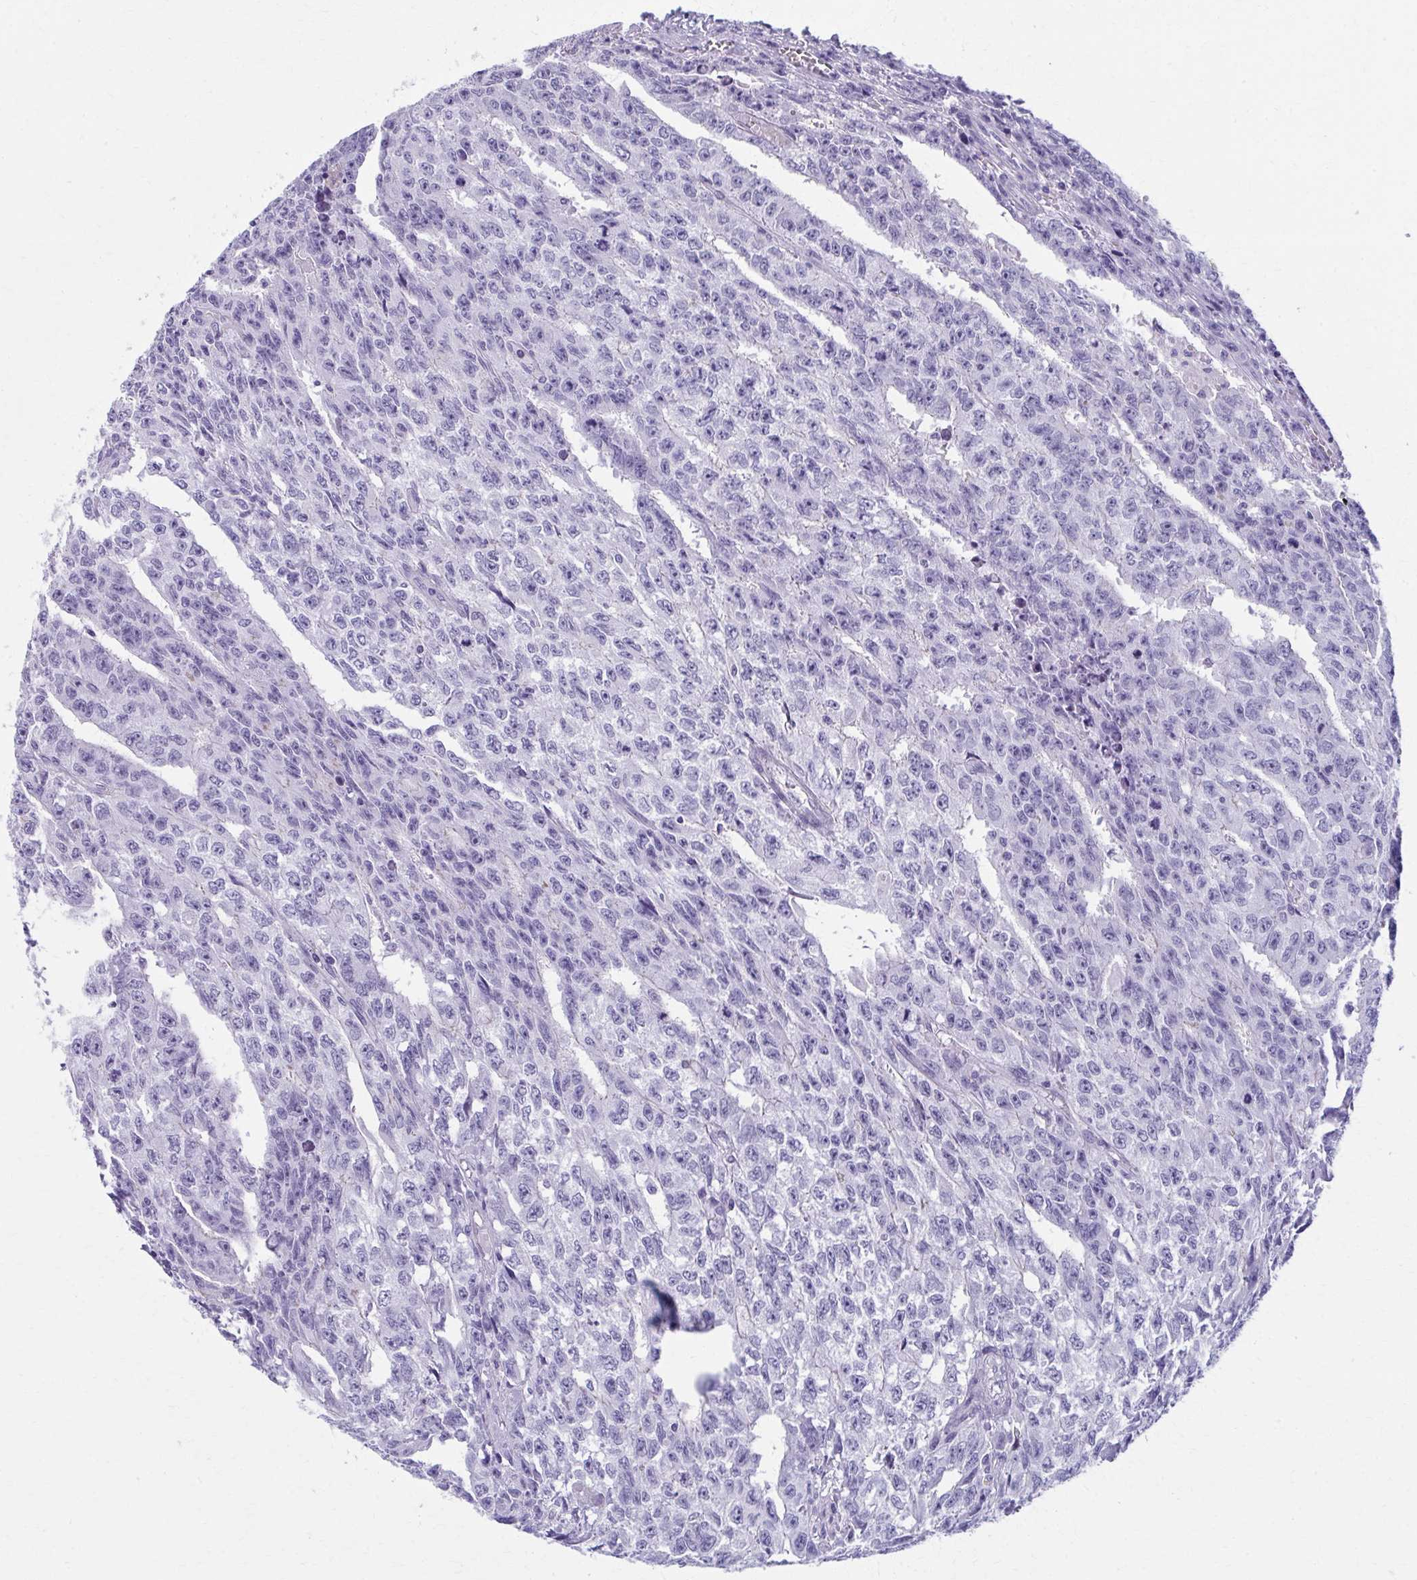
{"staining": {"intensity": "negative", "quantity": "none", "location": "none"}, "tissue": "testis cancer", "cell_type": "Tumor cells", "image_type": "cancer", "snomed": [{"axis": "morphology", "description": "Carcinoma, Embryonal, NOS"}, {"axis": "morphology", "description": "Teratoma, malignant, NOS"}, {"axis": "topography", "description": "Testis"}], "caption": "High power microscopy micrograph of an immunohistochemistry (IHC) photomicrograph of testis cancer (teratoma (malignant)), revealing no significant staining in tumor cells.", "gene": "MPLKIP", "patient": {"sex": "male", "age": 24}}